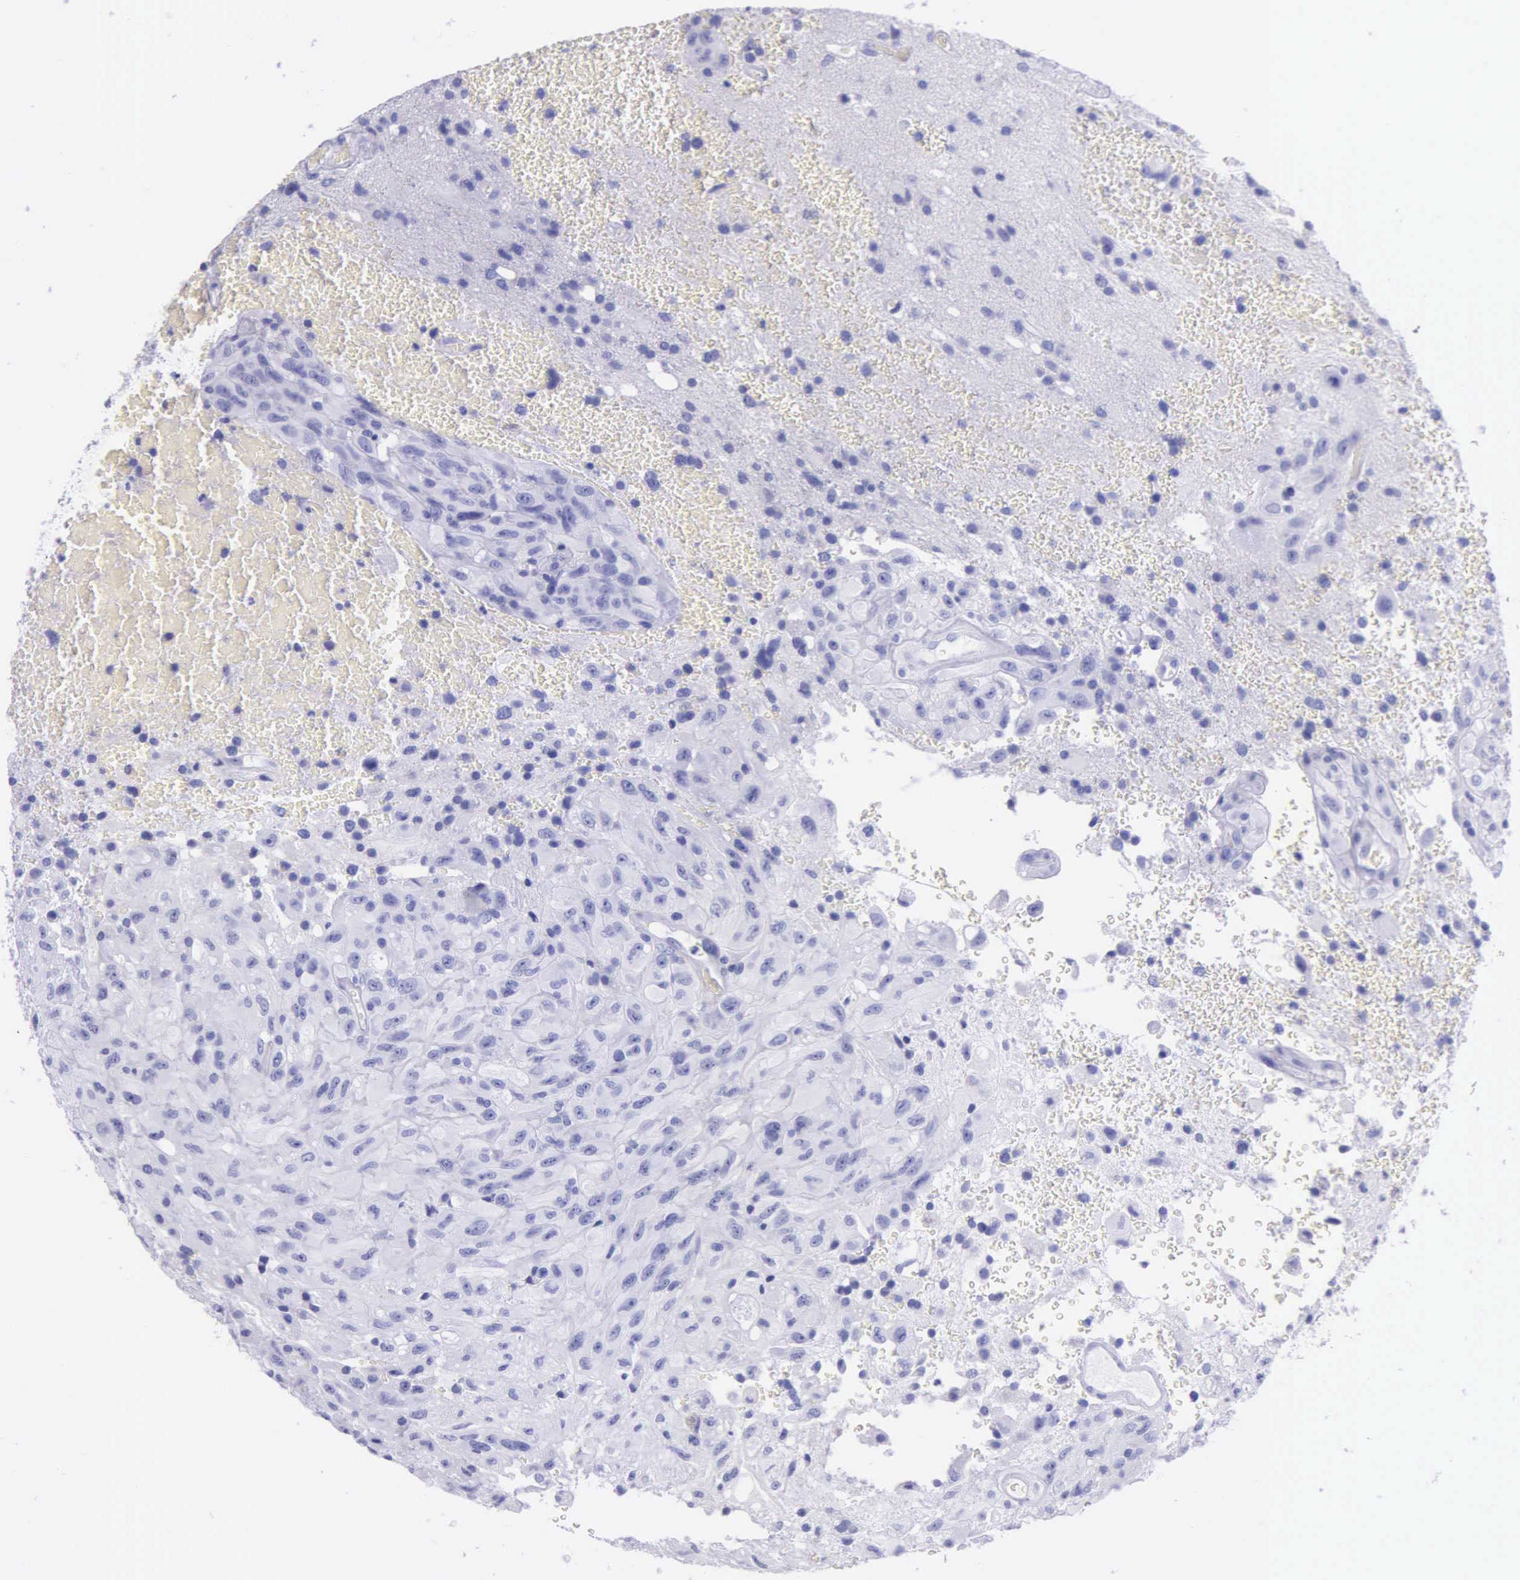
{"staining": {"intensity": "negative", "quantity": "none", "location": "none"}, "tissue": "glioma", "cell_type": "Tumor cells", "image_type": "cancer", "snomed": [{"axis": "morphology", "description": "Glioma, malignant, High grade"}, {"axis": "topography", "description": "Brain"}], "caption": "Malignant high-grade glioma was stained to show a protein in brown. There is no significant positivity in tumor cells.", "gene": "KLK3", "patient": {"sex": "male", "age": 48}}